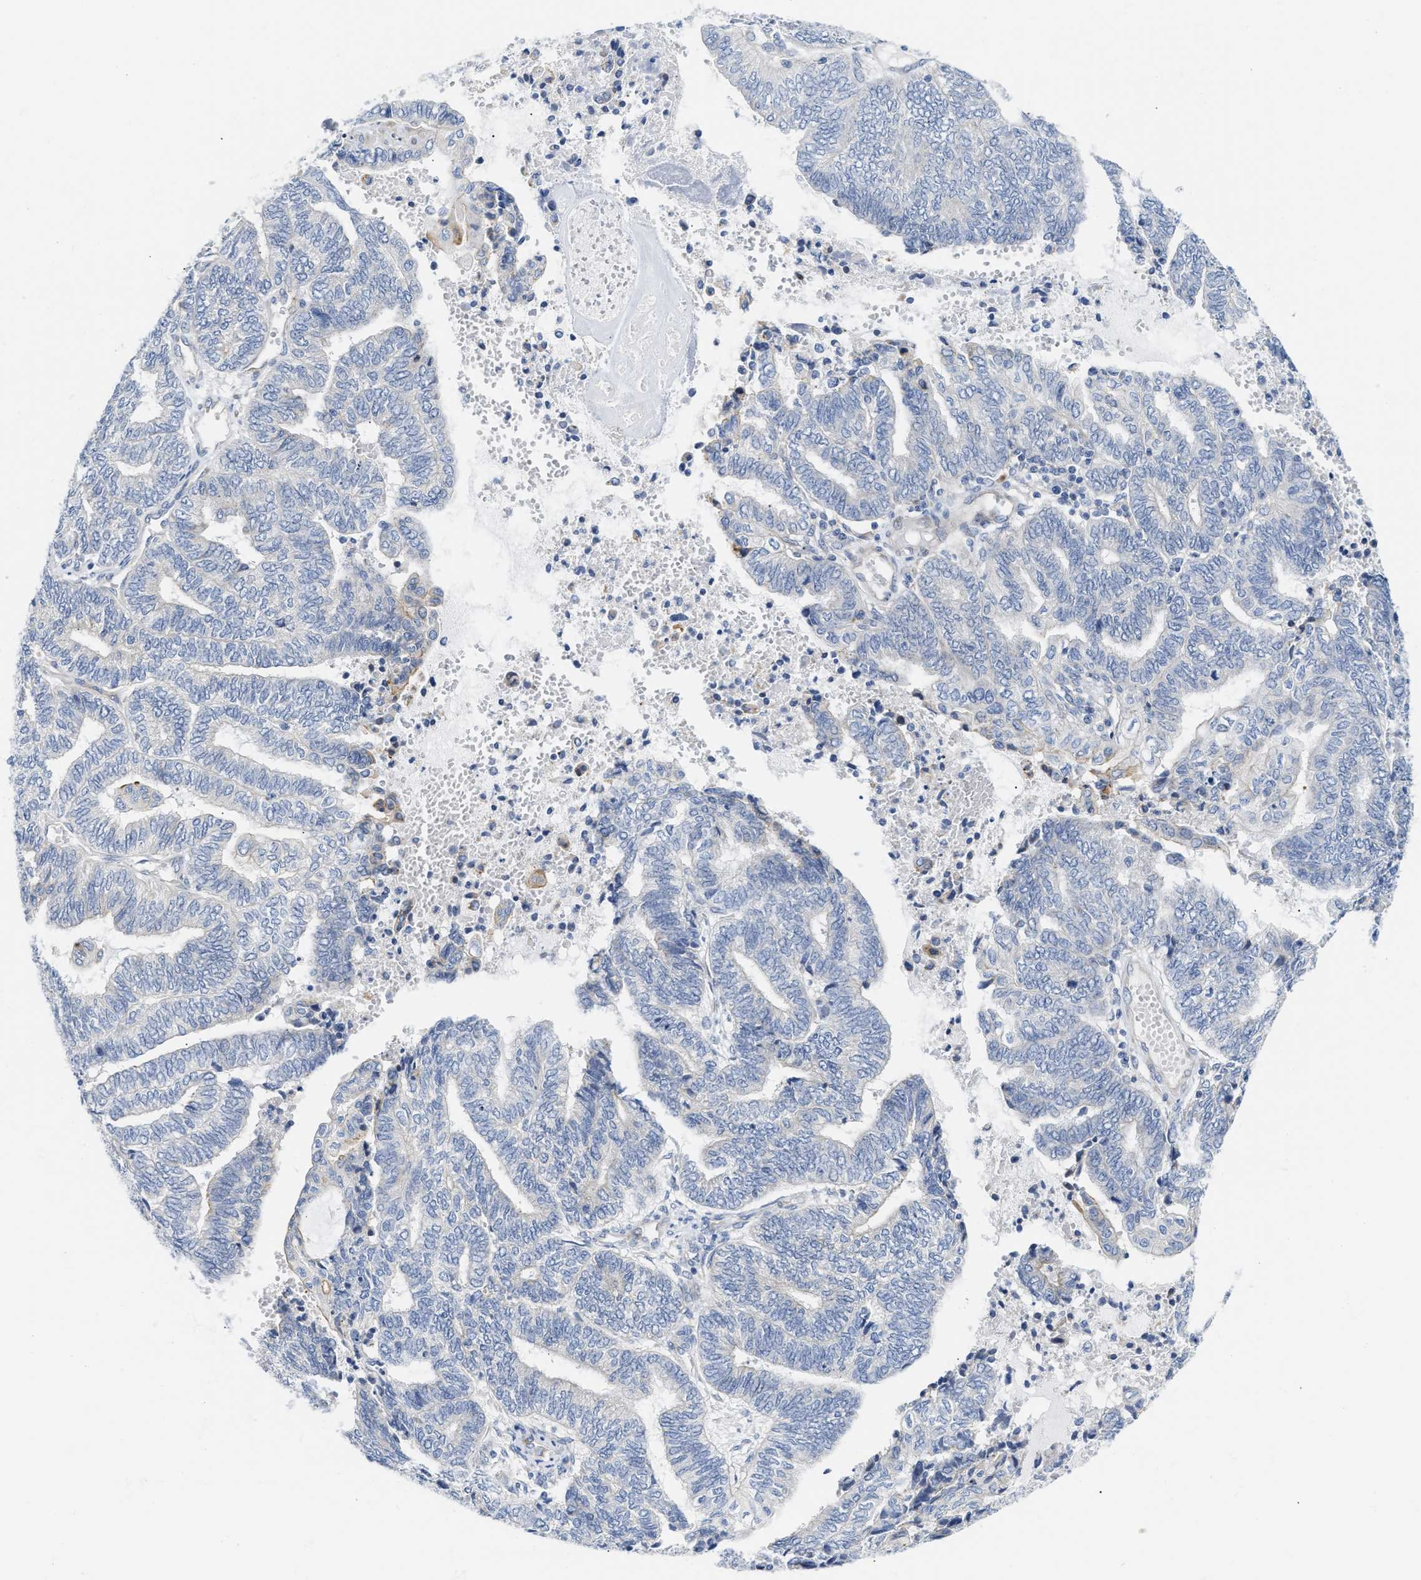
{"staining": {"intensity": "negative", "quantity": "none", "location": "none"}, "tissue": "endometrial cancer", "cell_type": "Tumor cells", "image_type": "cancer", "snomed": [{"axis": "morphology", "description": "Adenocarcinoma, NOS"}, {"axis": "topography", "description": "Uterus"}, {"axis": "topography", "description": "Endometrium"}], "caption": "IHC photomicrograph of adenocarcinoma (endometrial) stained for a protein (brown), which shows no positivity in tumor cells.", "gene": "FHL1", "patient": {"sex": "female", "age": 70}}